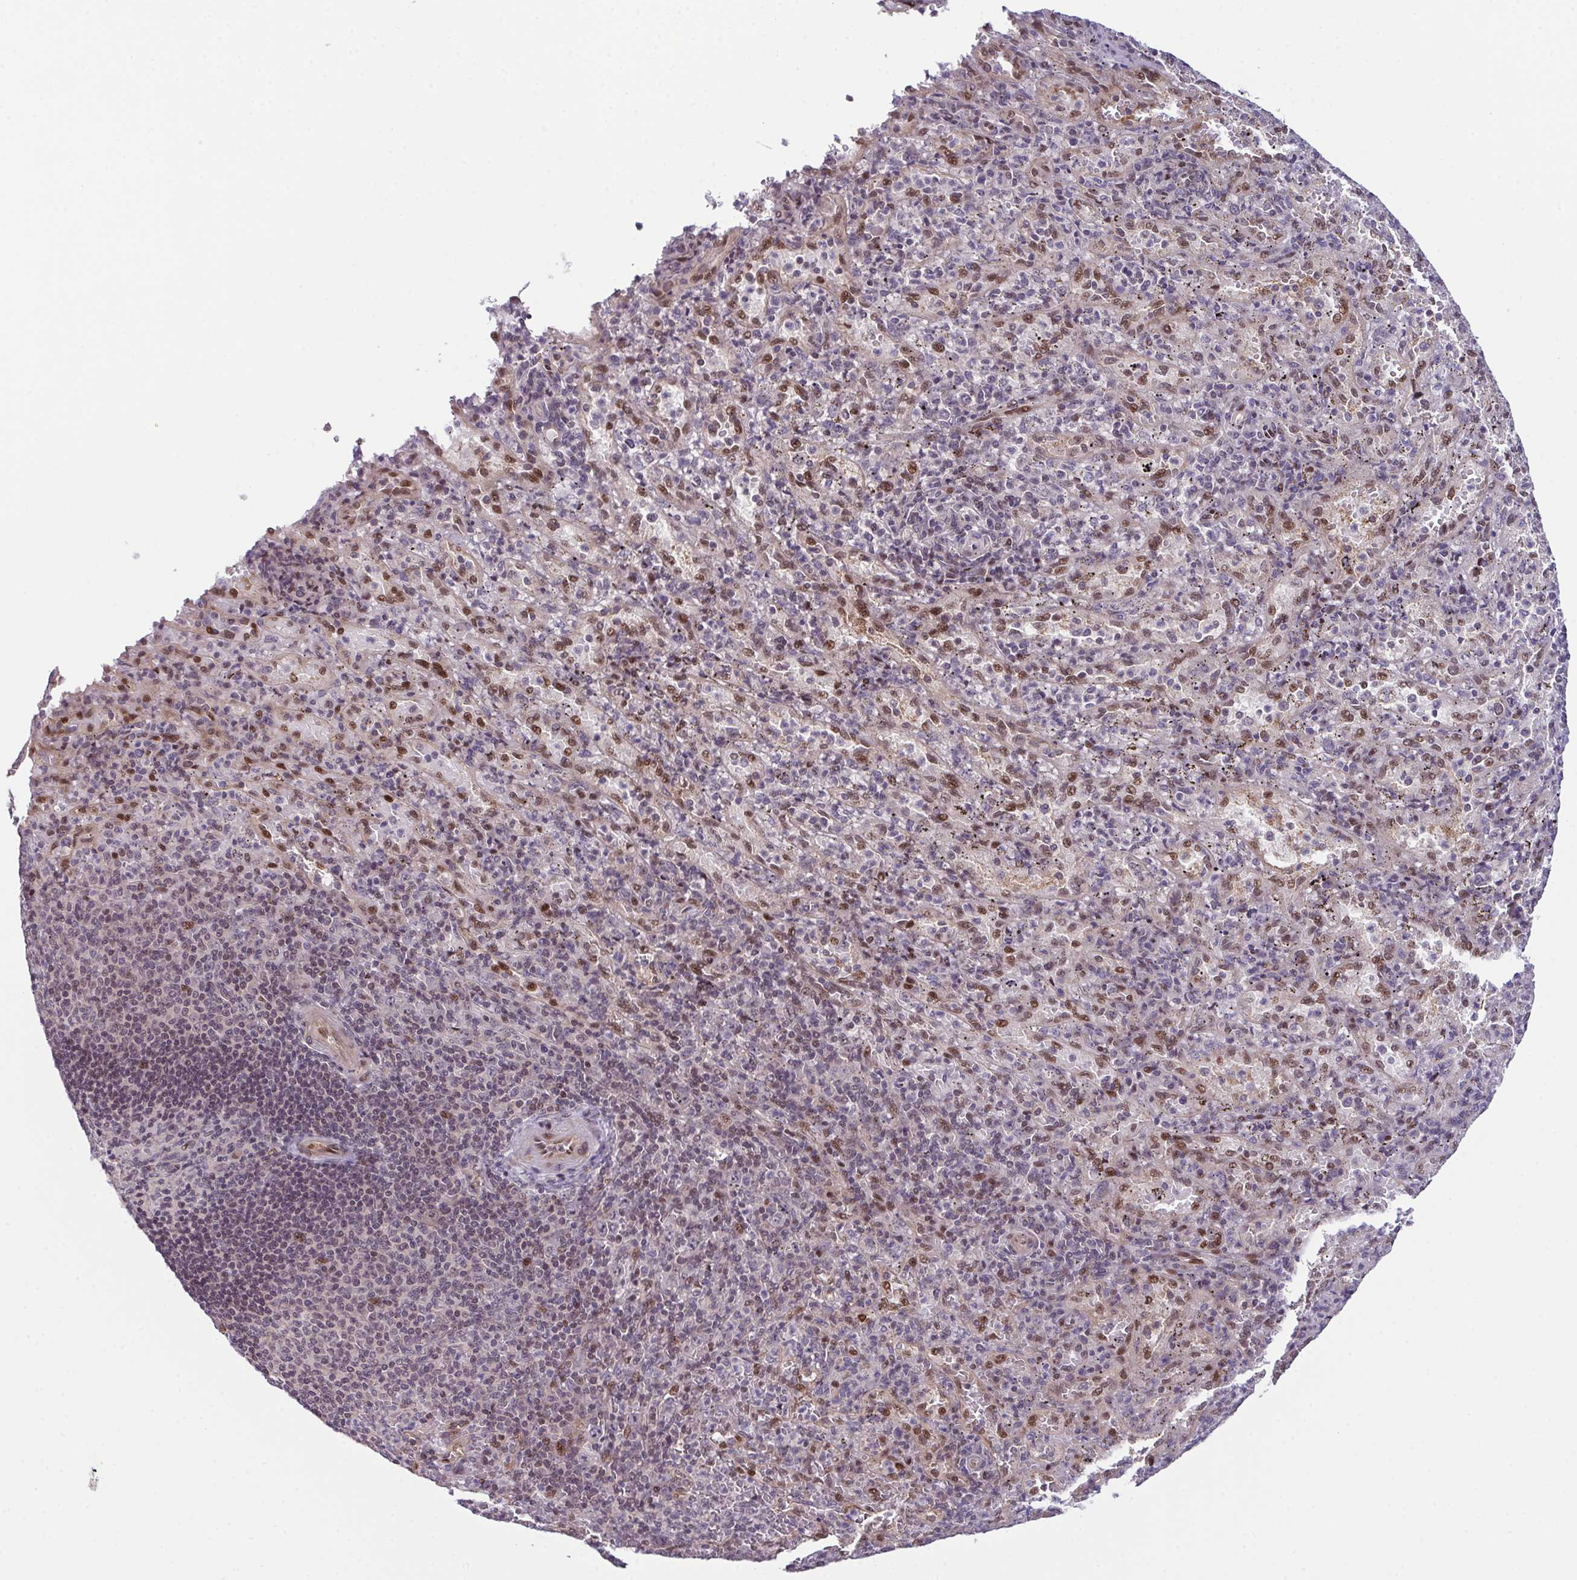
{"staining": {"intensity": "weak", "quantity": "<25%", "location": "nuclear"}, "tissue": "spleen", "cell_type": "Cells in red pulp", "image_type": "normal", "snomed": [{"axis": "morphology", "description": "Normal tissue, NOS"}, {"axis": "topography", "description": "Spleen"}], "caption": "The histopathology image shows no significant positivity in cells in red pulp of spleen. (IHC, brightfield microscopy, high magnification).", "gene": "DNAJB1", "patient": {"sex": "male", "age": 57}}